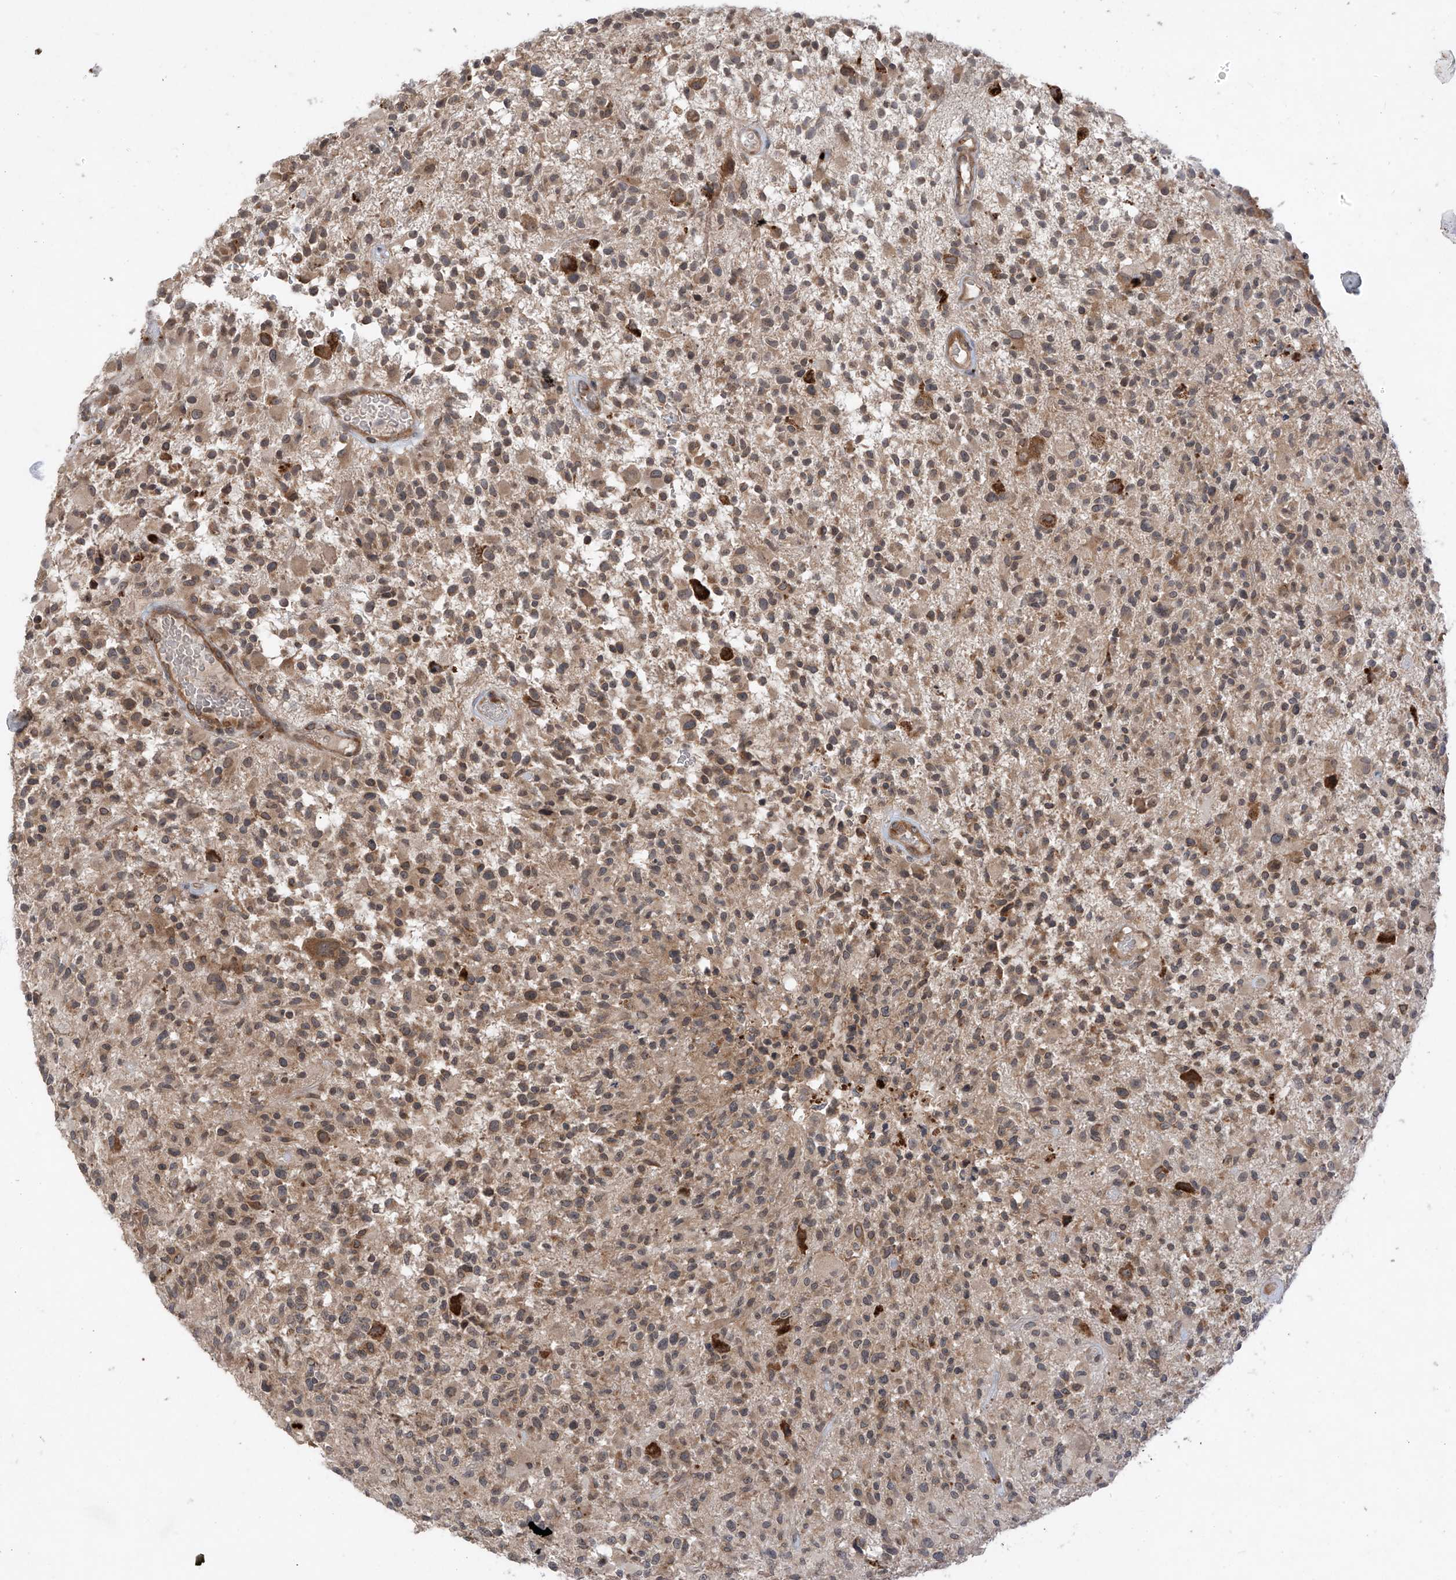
{"staining": {"intensity": "moderate", "quantity": ">75%", "location": "cytoplasmic/membranous"}, "tissue": "glioma", "cell_type": "Tumor cells", "image_type": "cancer", "snomed": [{"axis": "morphology", "description": "Glioma, malignant, High grade"}, {"axis": "morphology", "description": "Glioblastoma, NOS"}, {"axis": "topography", "description": "Brain"}], "caption": "Moderate cytoplasmic/membranous positivity is present in about >75% of tumor cells in glioblastoma.", "gene": "RPL34", "patient": {"sex": "male", "age": 60}}